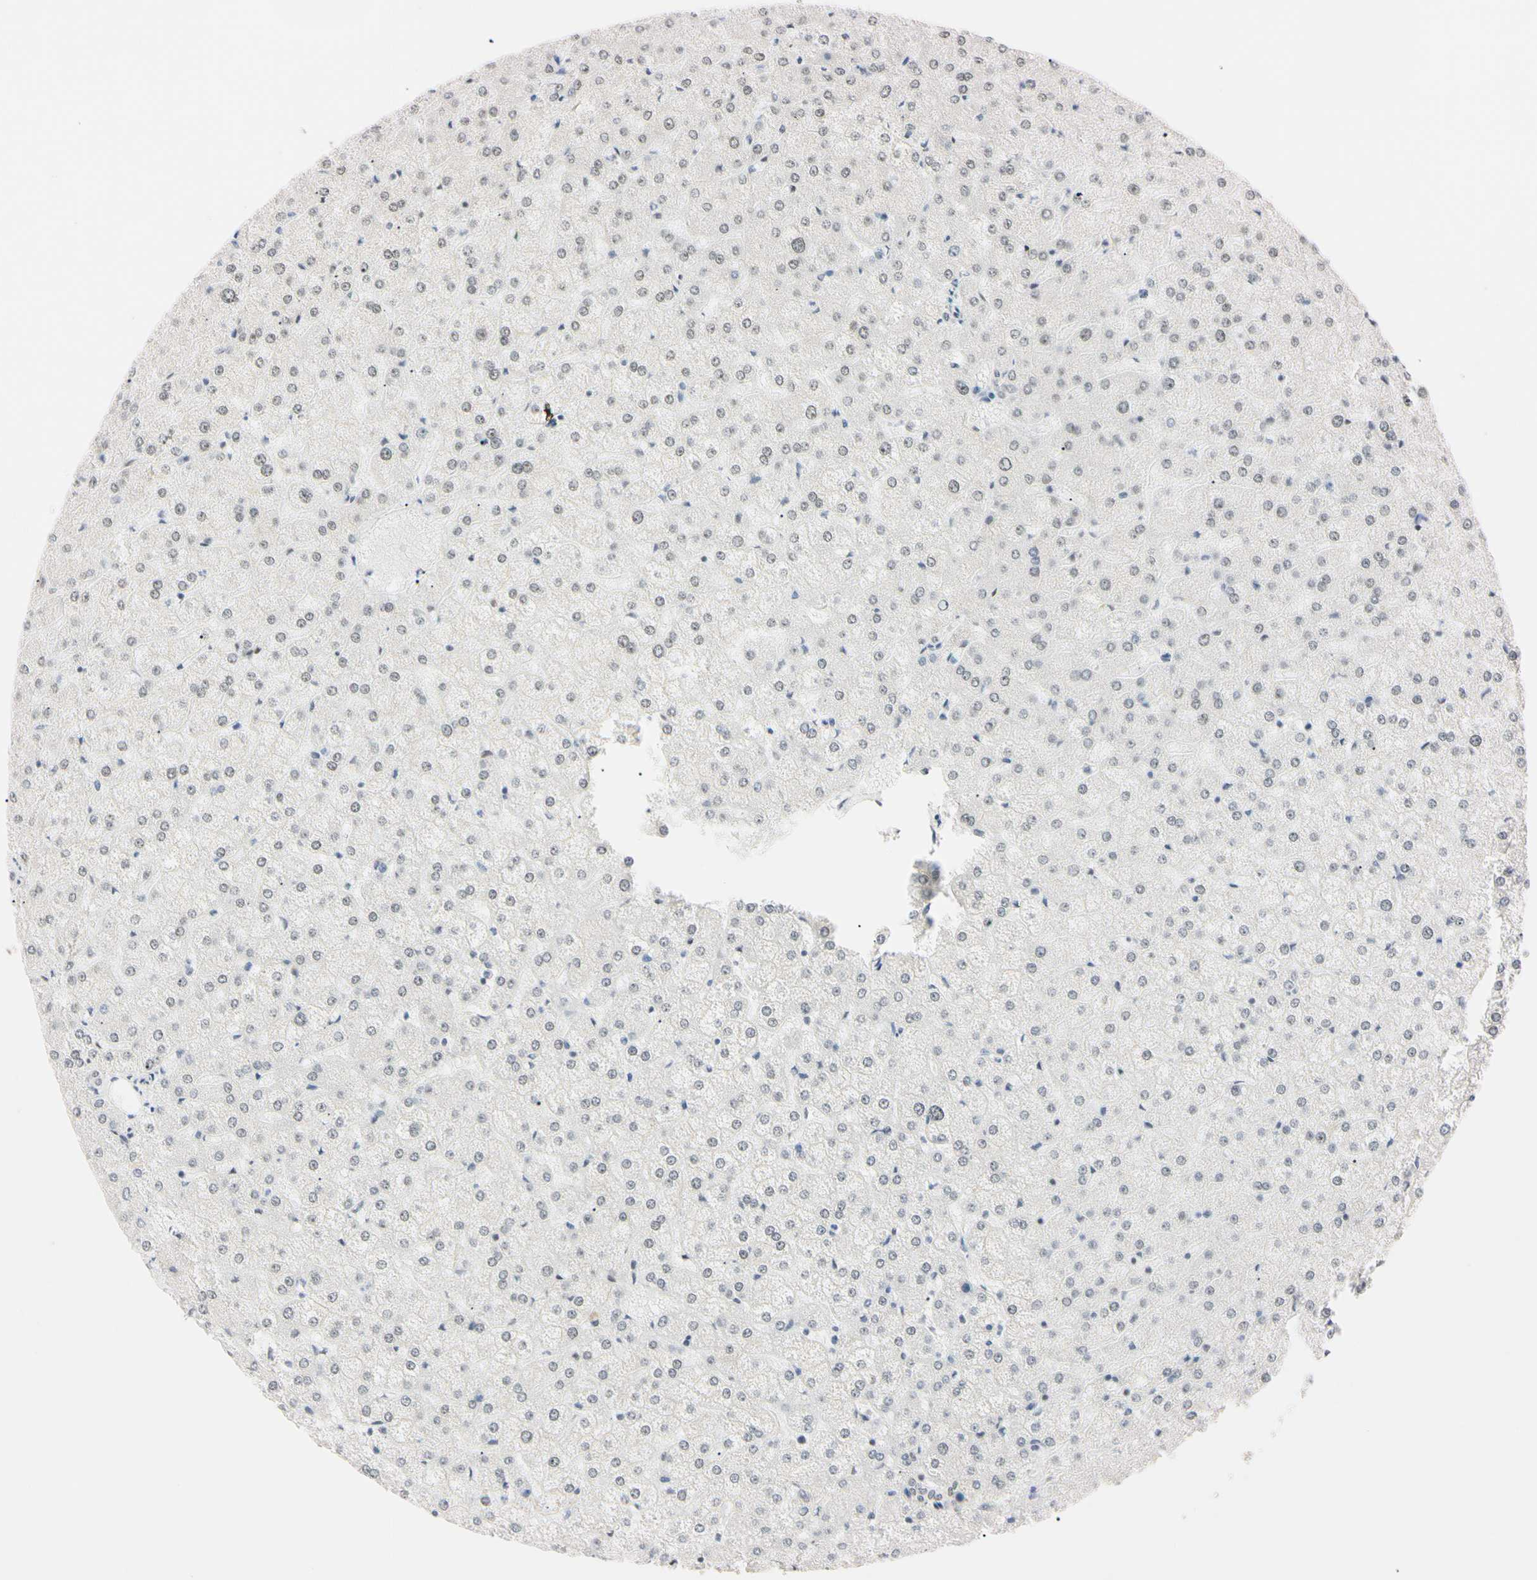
{"staining": {"intensity": "negative", "quantity": "none", "location": "none"}, "tissue": "liver", "cell_type": "Cholangiocytes", "image_type": "normal", "snomed": [{"axis": "morphology", "description": "Normal tissue, NOS"}, {"axis": "topography", "description": "Liver"}], "caption": "This is an immunohistochemistry micrograph of benign liver. There is no positivity in cholangiocytes.", "gene": "ZNF134", "patient": {"sex": "female", "age": 32}}